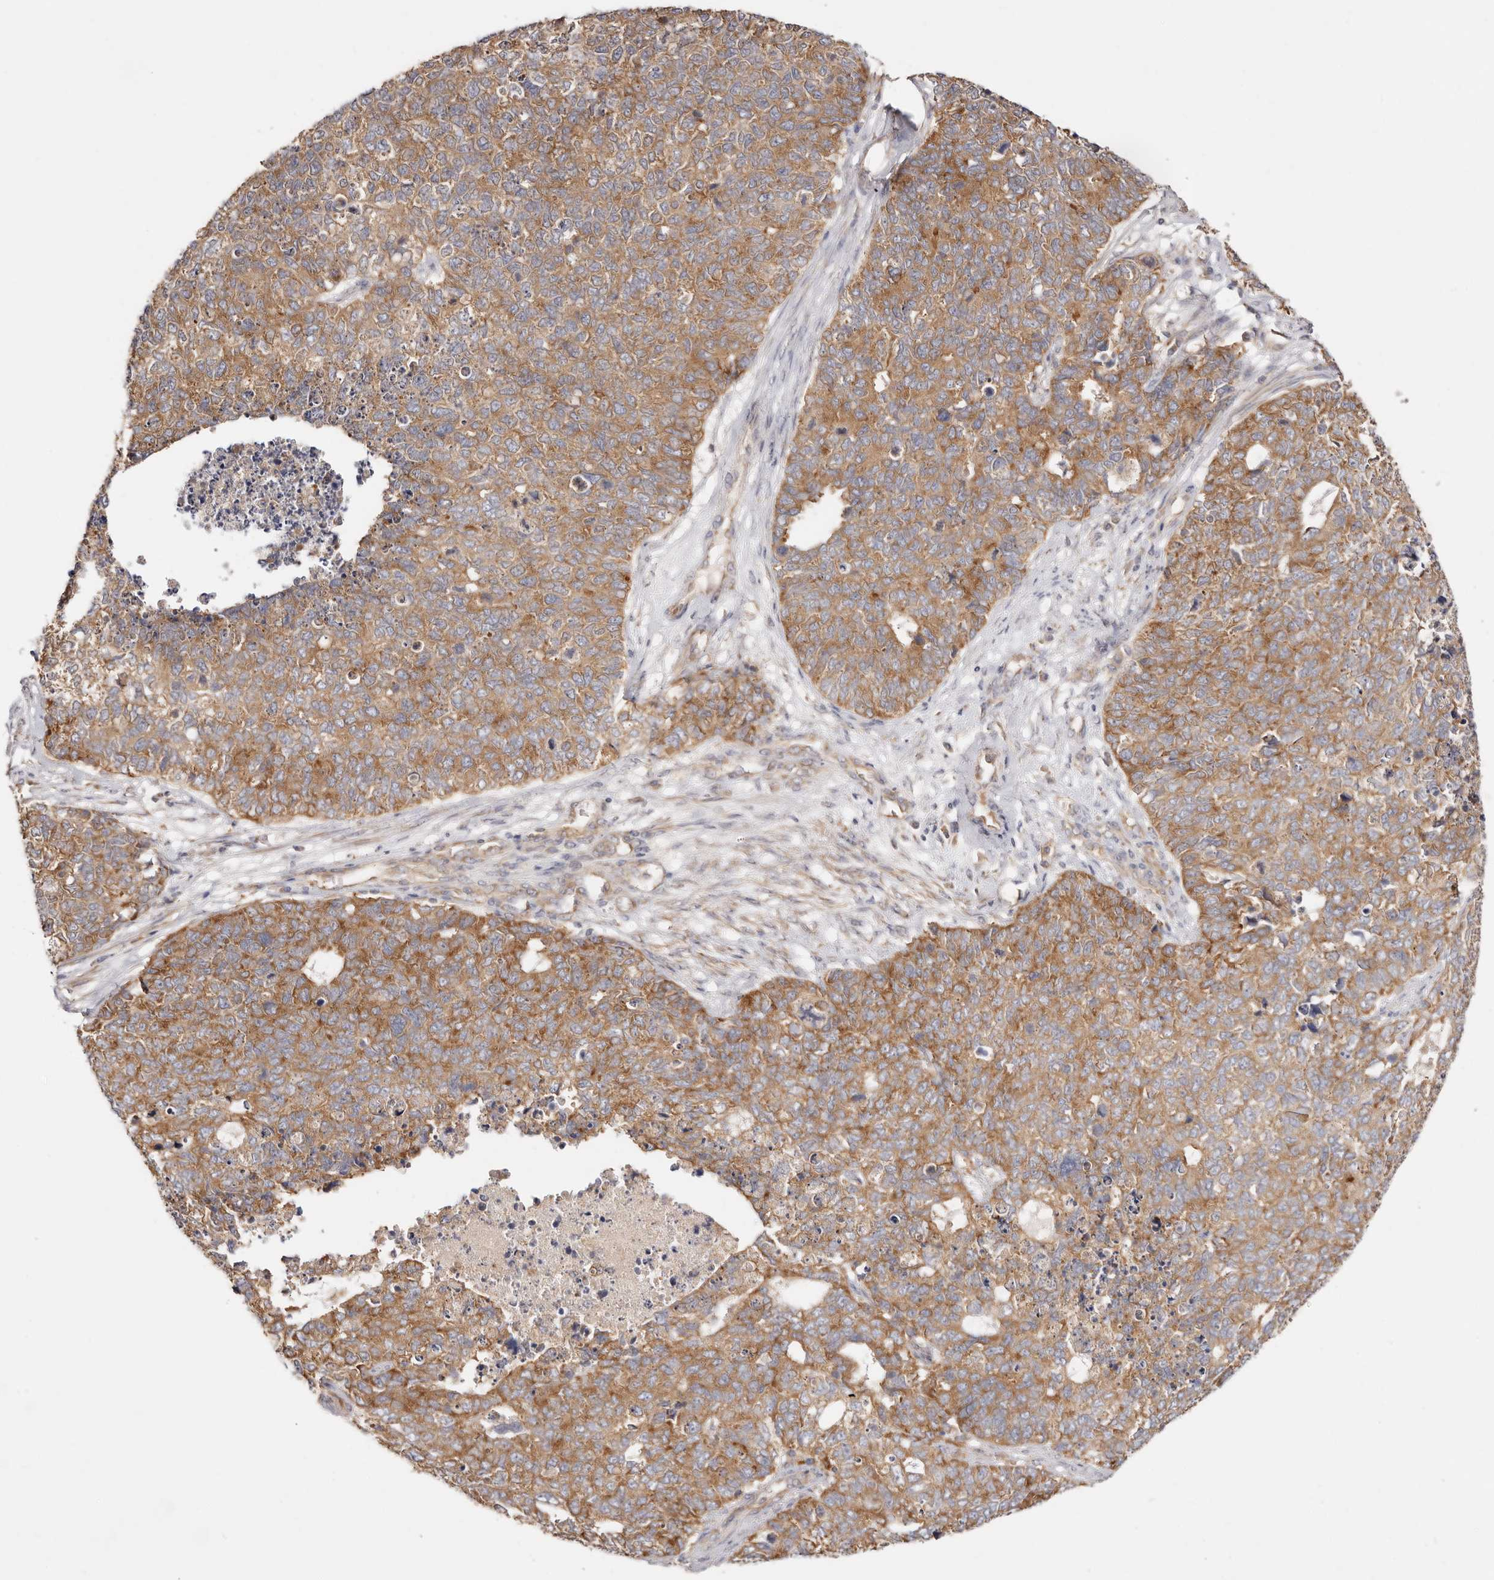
{"staining": {"intensity": "moderate", "quantity": ">75%", "location": "cytoplasmic/membranous"}, "tissue": "cervical cancer", "cell_type": "Tumor cells", "image_type": "cancer", "snomed": [{"axis": "morphology", "description": "Squamous cell carcinoma, NOS"}, {"axis": "topography", "description": "Cervix"}], "caption": "Squamous cell carcinoma (cervical) tissue demonstrates moderate cytoplasmic/membranous expression in about >75% of tumor cells (Brightfield microscopy of DAB IHC at high magnification).", "gene": "GNA13", "patient": {"sex": "female", "age": 63}}